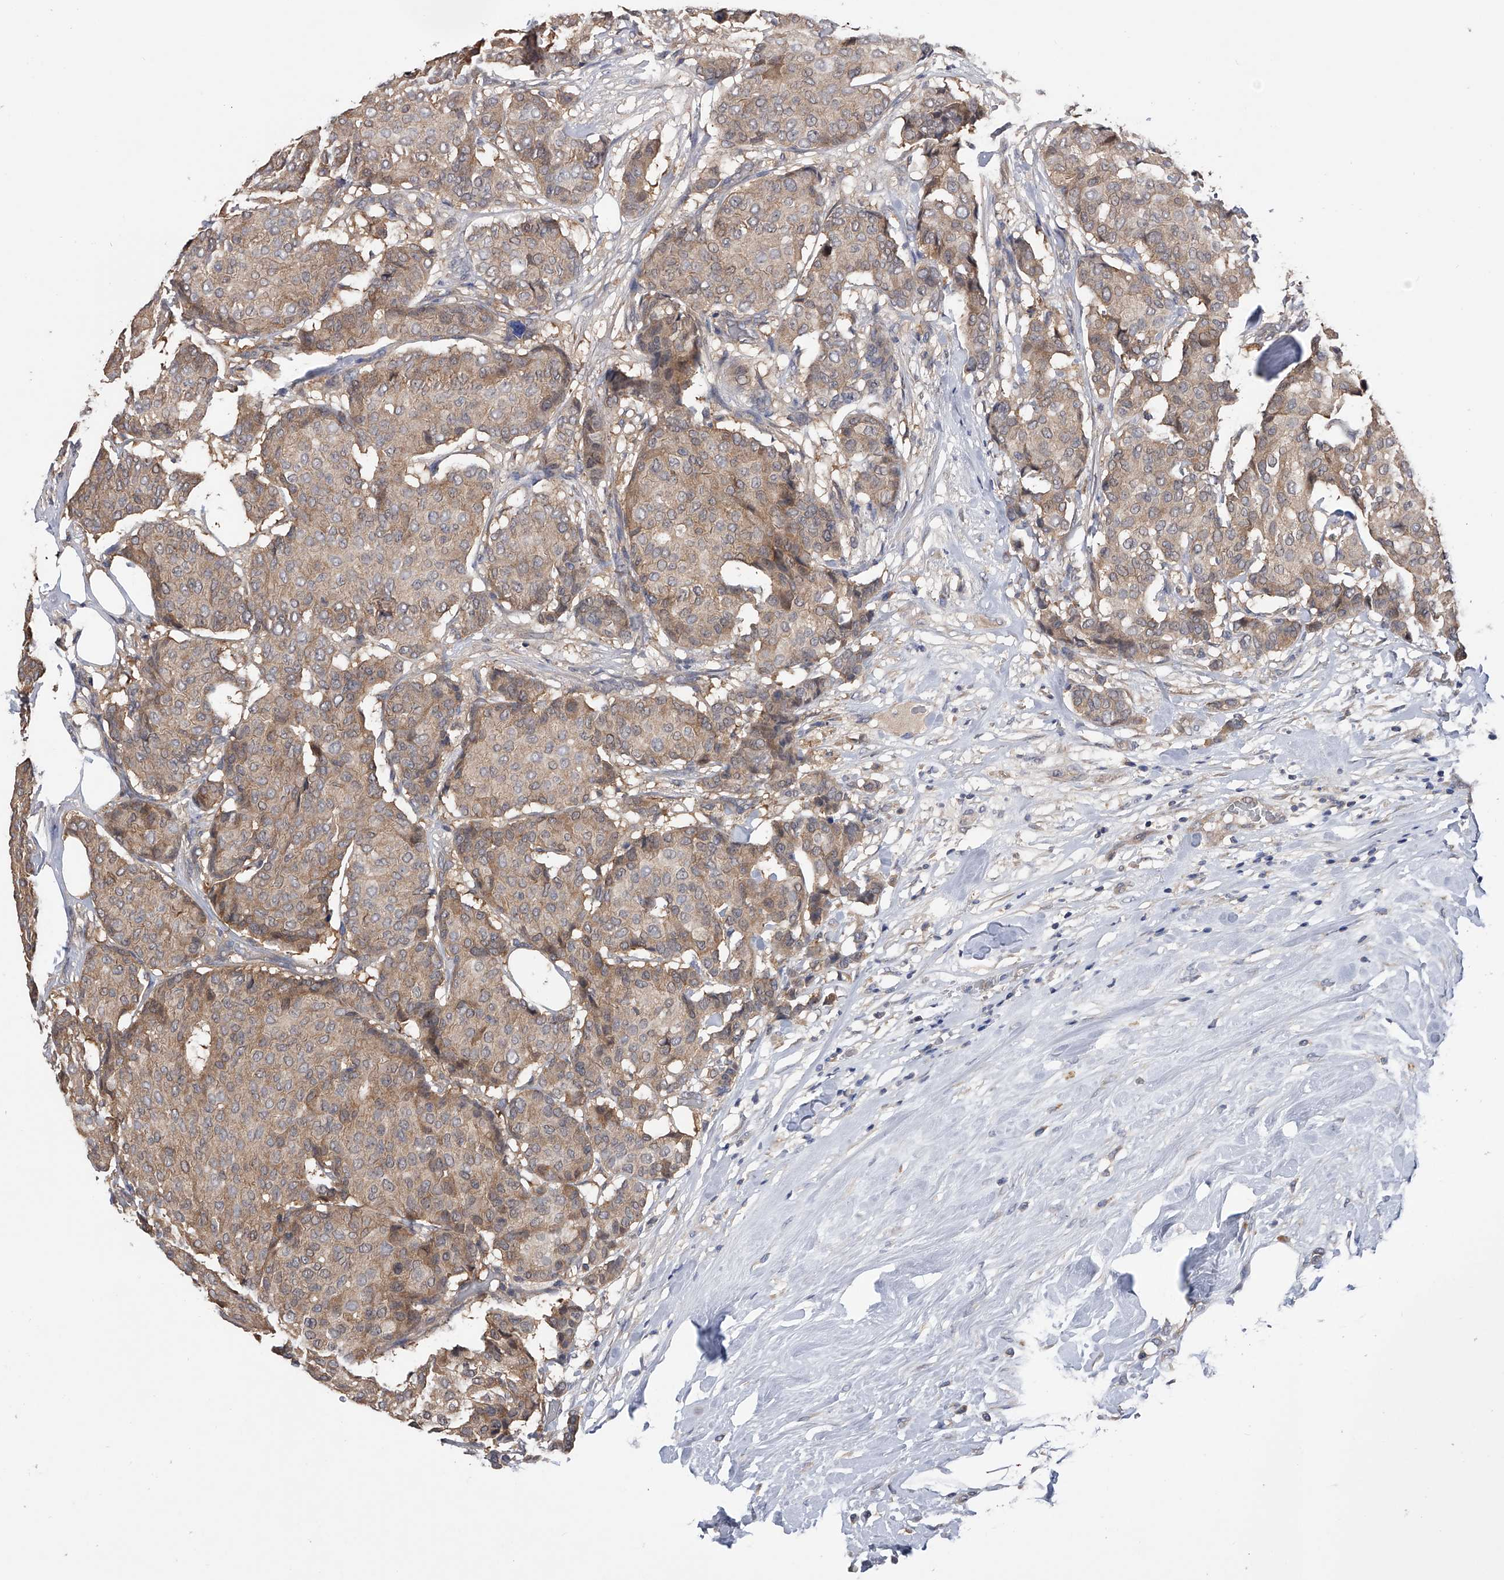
{"staining": {"intensity": "weak", "quantity": "<25%", "location": "cytoplasmic/membranous"}, "tissue": "breast cancer", "cell_type": "Tumor cells", "image_type": "cancer", "snomed": [{"axis": "morphology", "description": "Duct carcinoma"}, {"axis": "topography", "description": "Breast"}], "caption": "Human breast invasive ductal carcinoma stained for a protein using immunohistochemistry (IHC) reveals no positivity in tumor cells.", "gene": "CFAP298", "patient": {"sex": "female", "age": 75}}